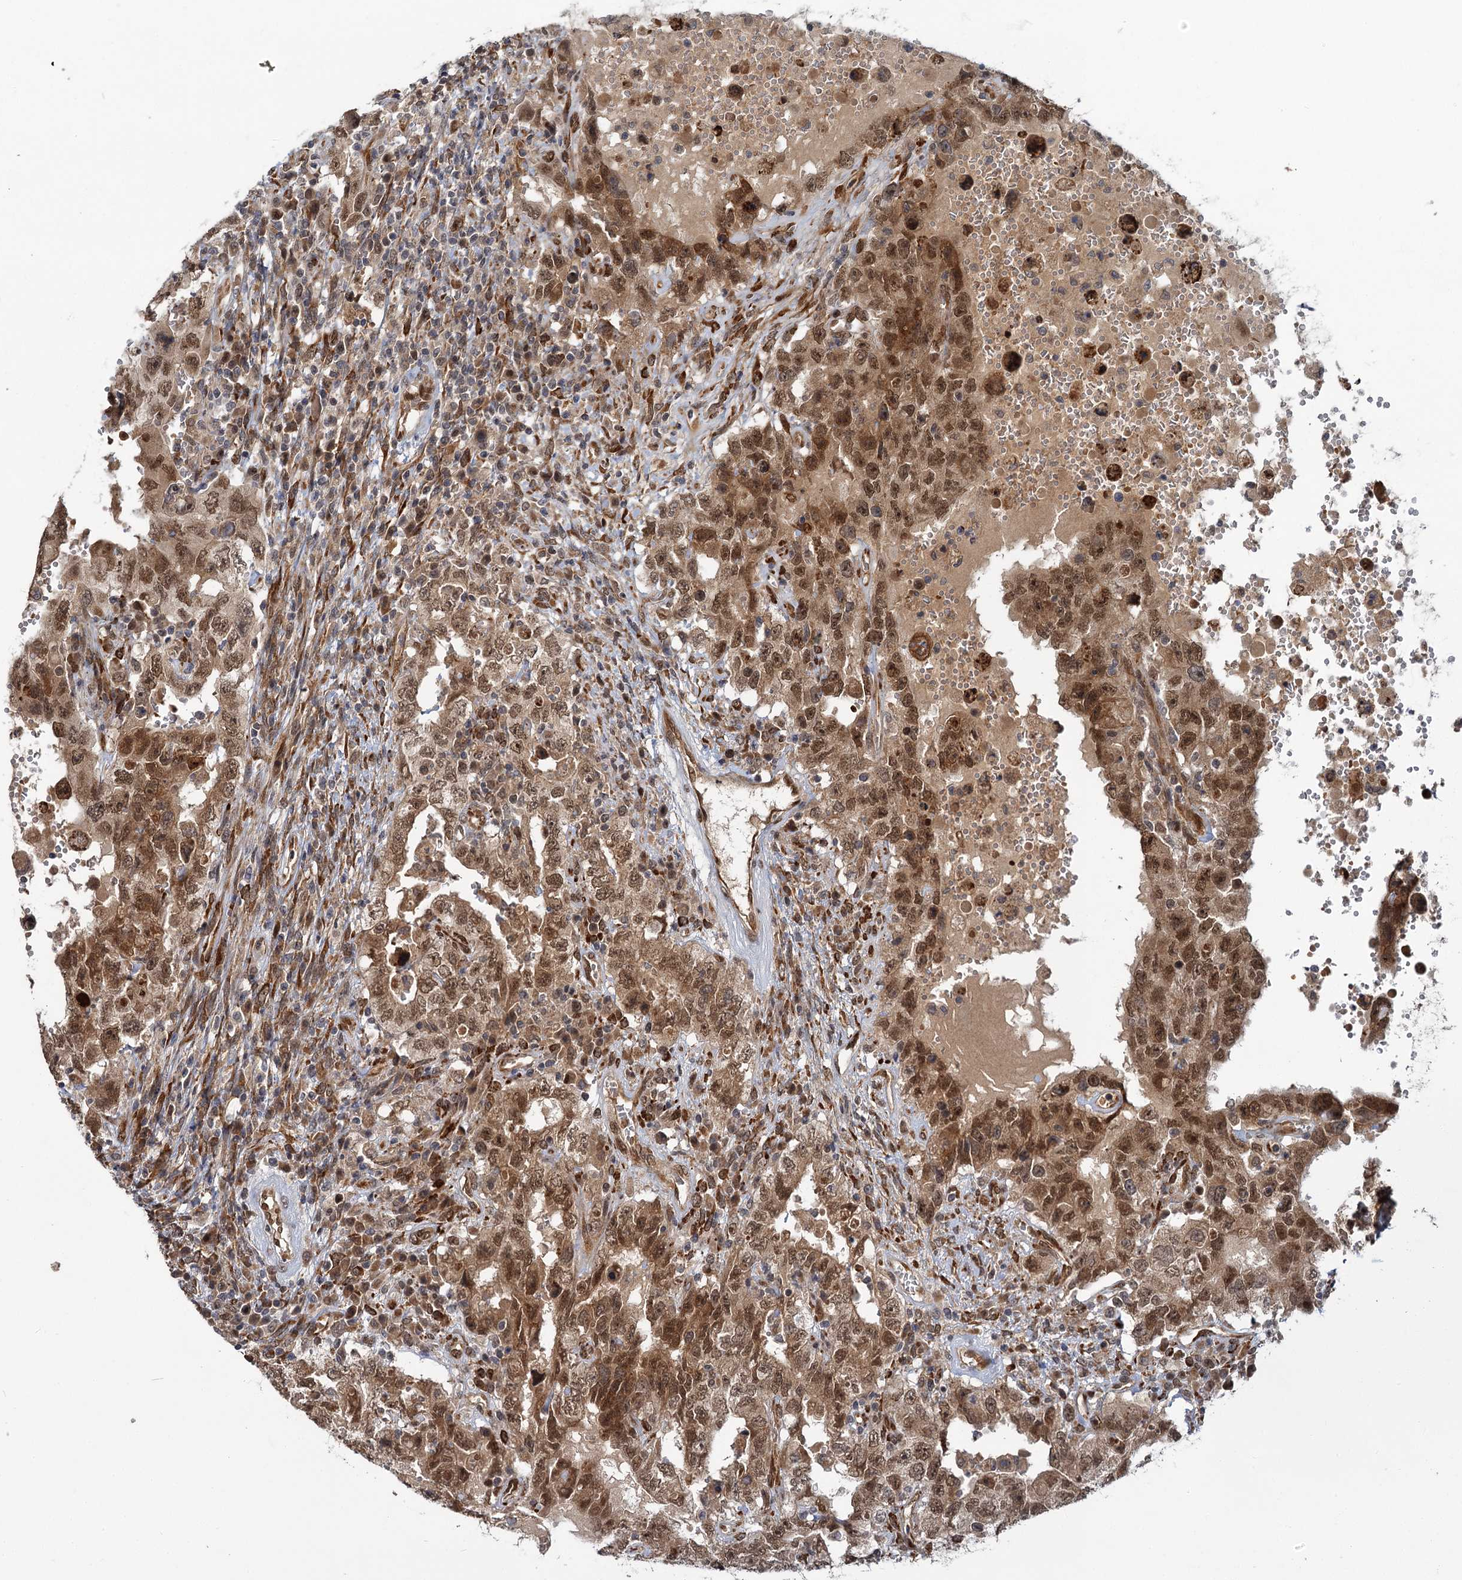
{"staining": {"intensity": "moderate", "quantity": ">75%", "location": "cytoplasmic/membranous,nuclear"}, "tissue": "testis cancer", "cell_type": "Tumor cells", "image_type": "cancer", "snomed": [{"axis": "morphology", "description": "Carcinoma, Embryonal, NOS"}, {"axis": "topography", "description": "Testis"}], "caption": "Human testis embryonal carcinoma stained for a protein (brown) exhibits moderate cytoplasmic/membranous and nuclear positive staining in about >75% of tumor cells.", "gene": "APBA2", "patient": {"sex": "male", "age": 26}}